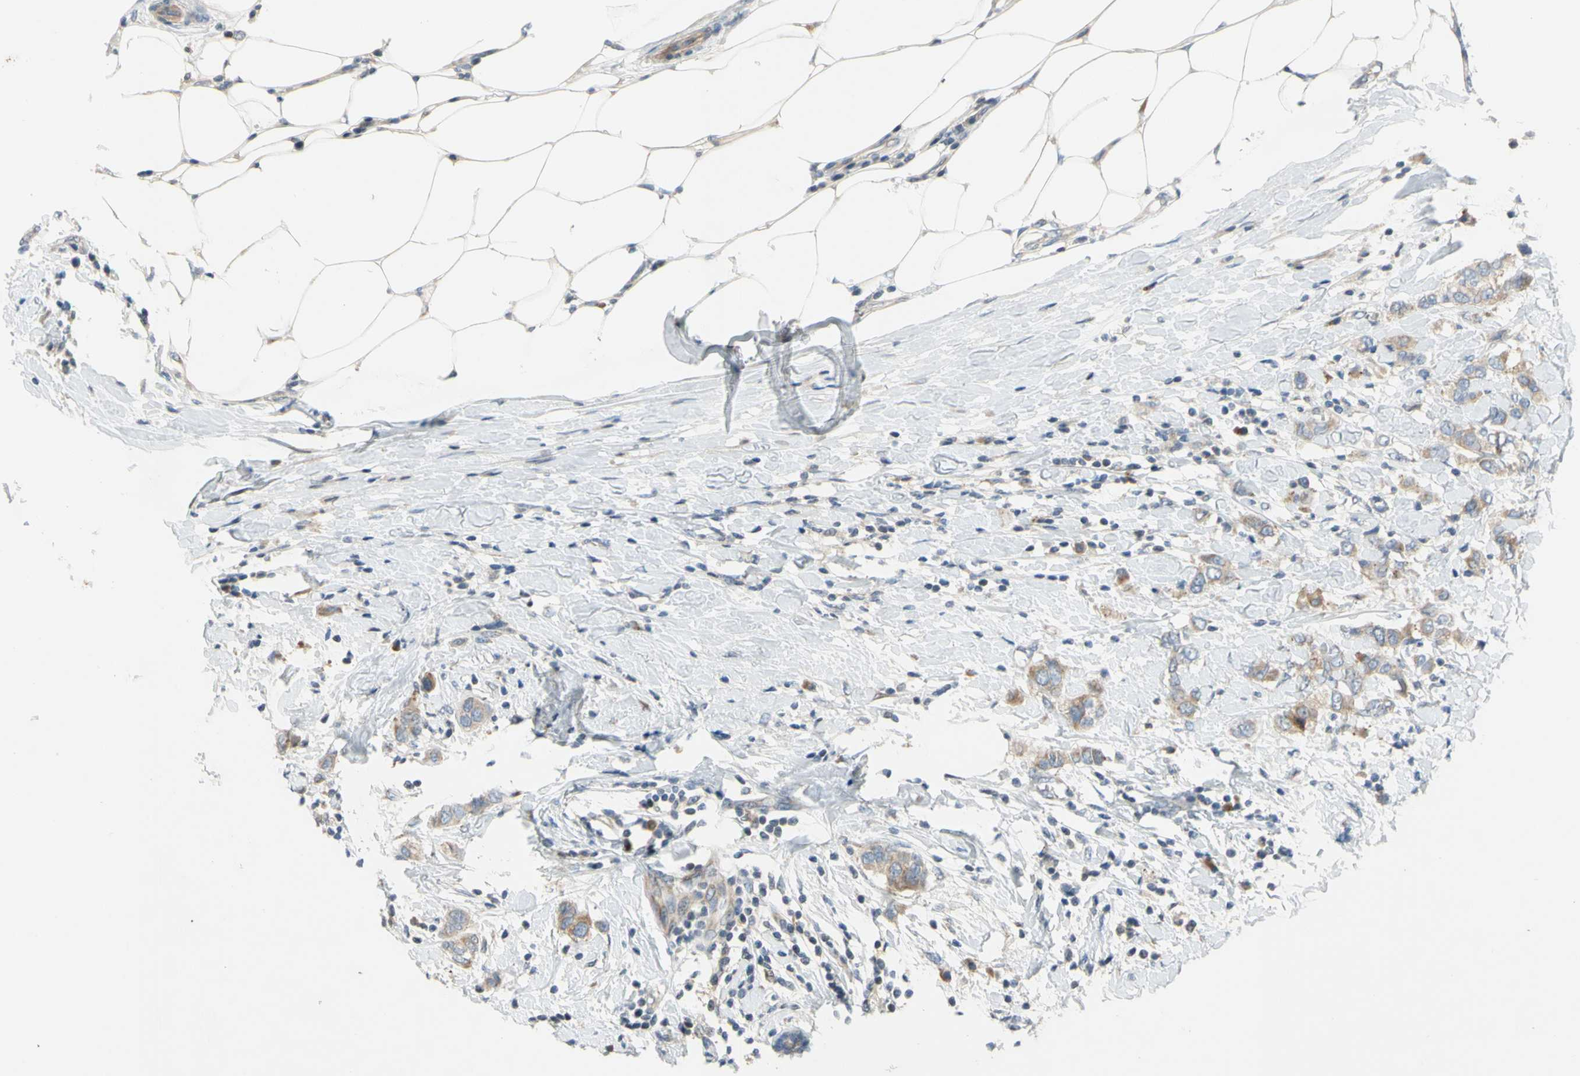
{"staining": {"intensity": "weak", "quantity": "25%-75%", "location": "cytoplasmic/membranous"}, "tissue": "breast cancer", "cell_type": "Tumor cells", "image_type": "cancer", "snomed": [{"axis": "morphology", "description": "Duct carcinoma"}, {"axis": "topography", "description": "Breast"}], "caption": "DAB immunohistochemical staining of breast cancer (intraductal carcinoma) shows weak cytoplasmic/membranous protein positivity in approximately 25%-75% of tumor cells. Immunohistochemistry stains the protein of interest in brown and the nuclei are stained blue.", "gene": "CCNB2", "patient": {"sex": "female", "age": 50}}